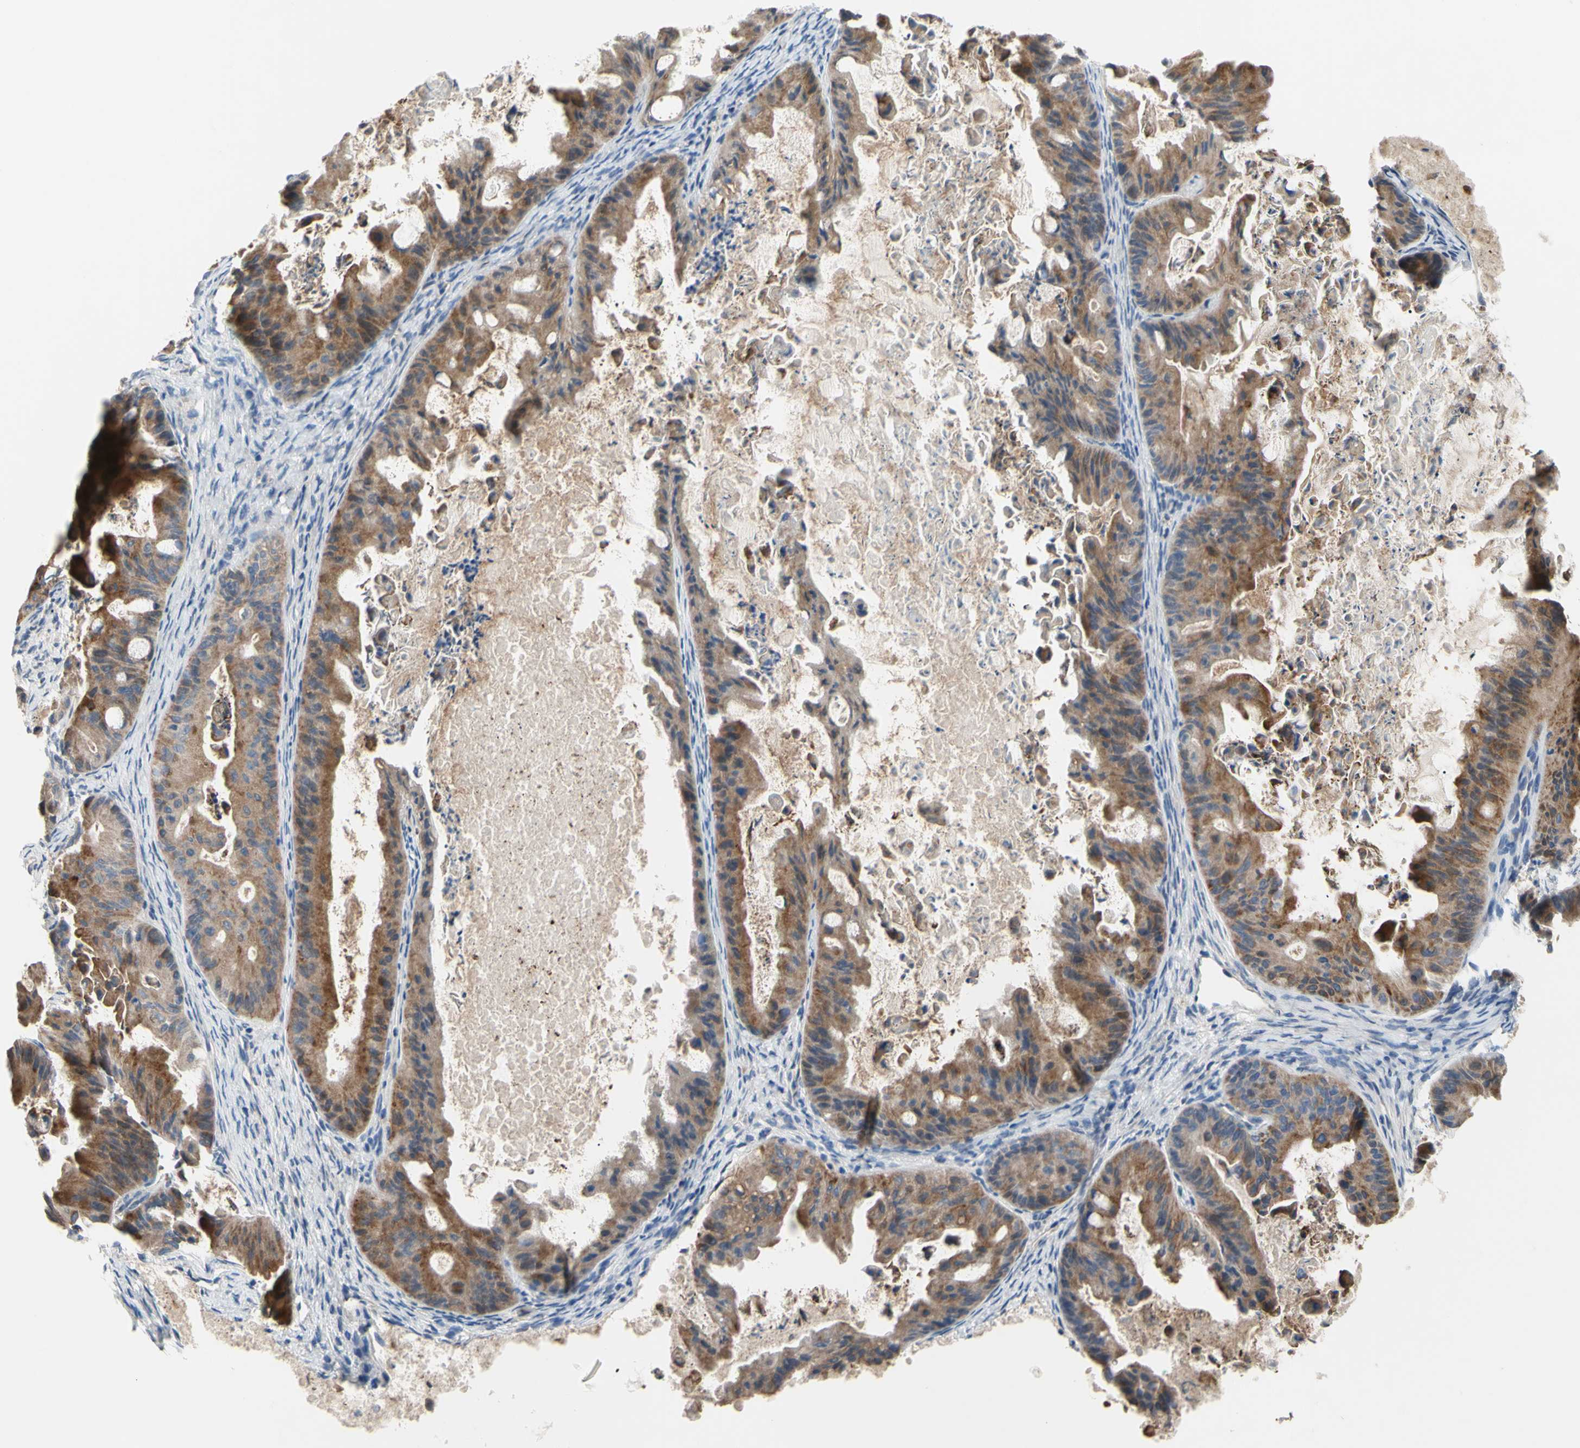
{"staining": {"intensity": "moderate", "quantity": ">75%", "location": "cytoplasmic/membranous"}, "tissue": "ovarian cancer", "cell_type": "Tumor cells", "image_type": "cancer", "snomed": [{"axis": "morphology", "description": "Cystadenocarcinoma, mucinous, NOS"}, {"axis": "topography", "description": "Ovary"}], "caption": "Protein staining shows moderate cytoplasmic/membranous staining in approximately >75% of tumor cells in ovarian cancer (mucinous cystadenocarcinoma).", "gene": "TMEM59L", "patient": {"sex": "female", "age": 37}}